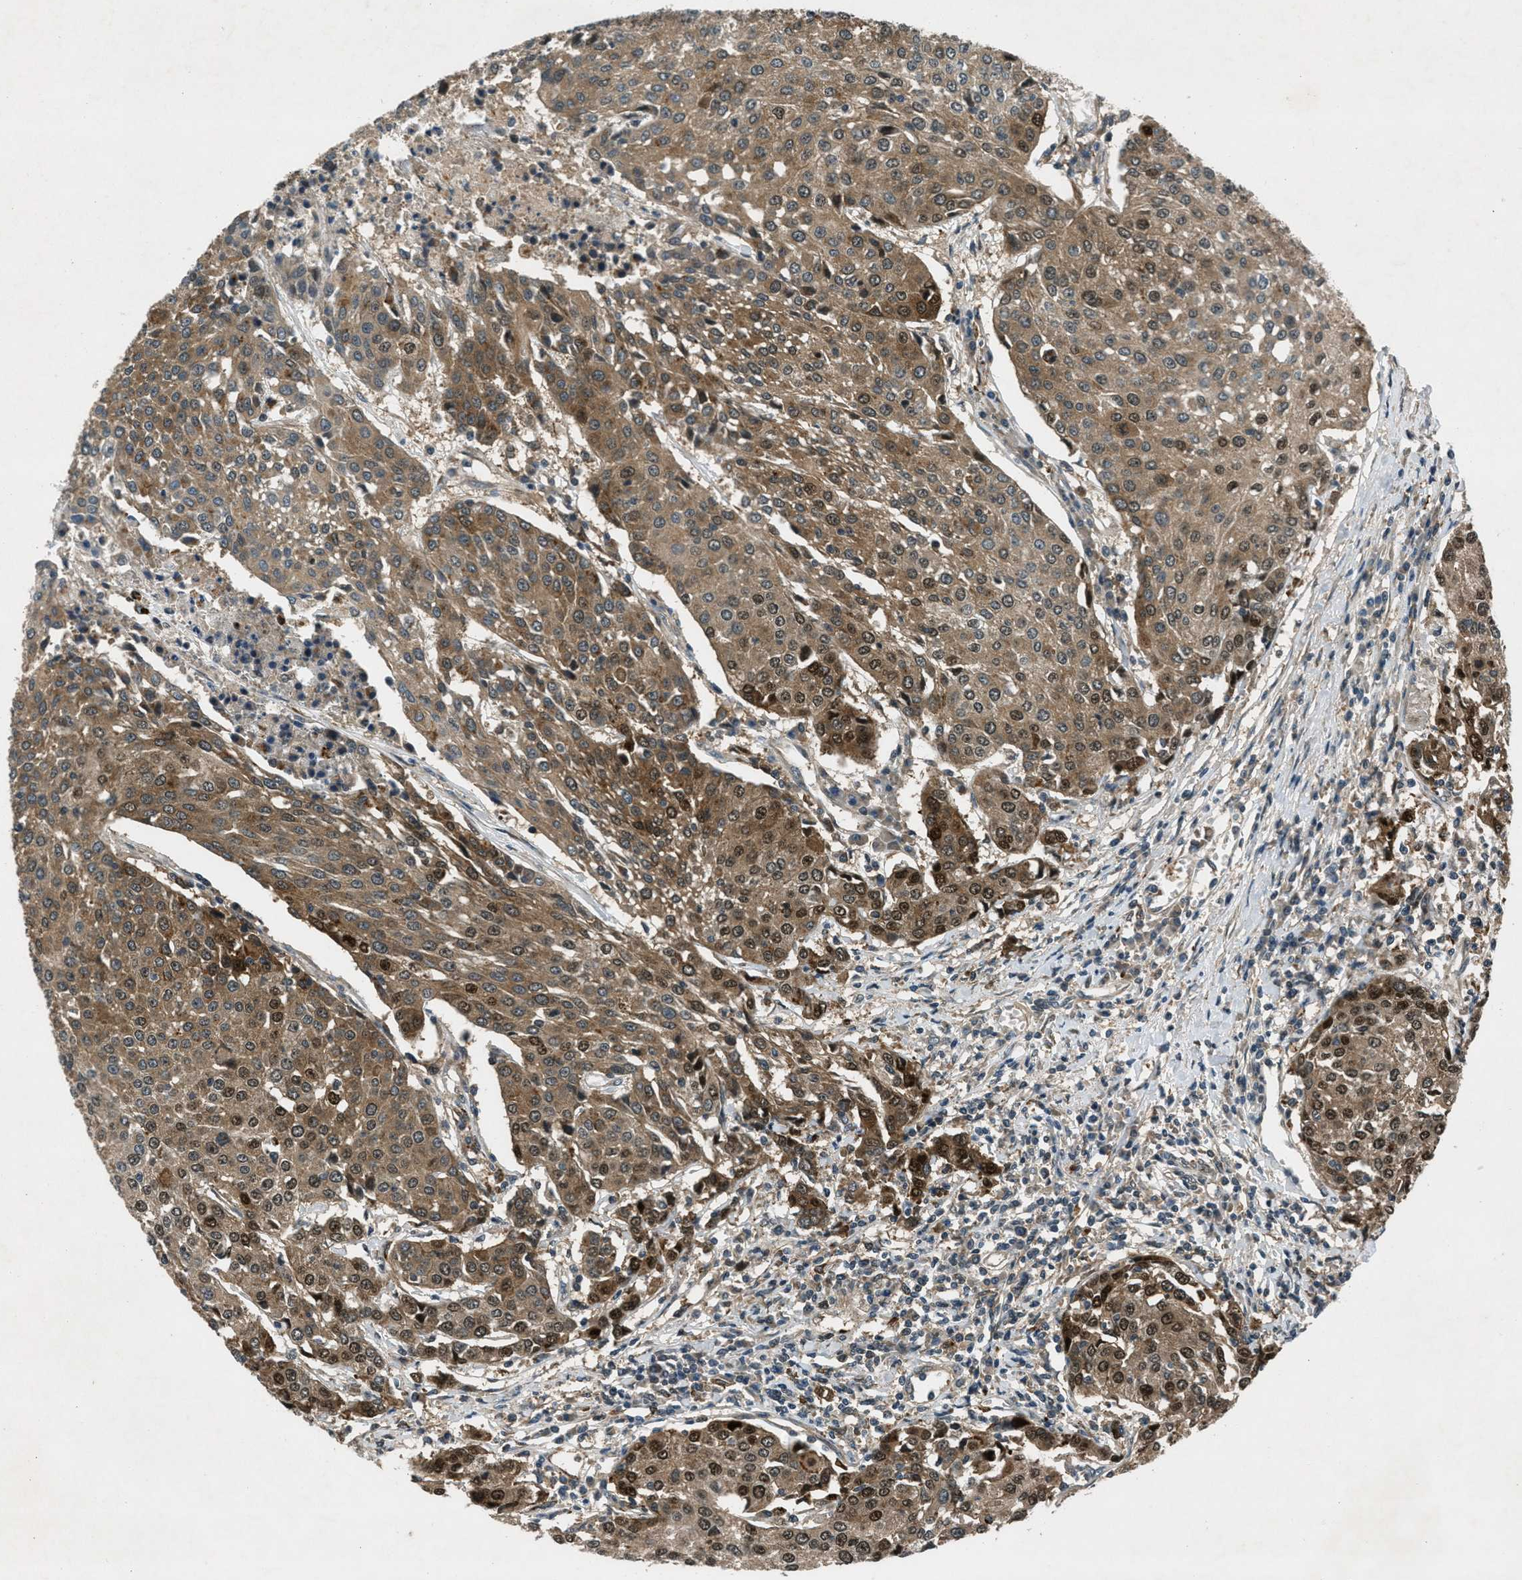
{"staining": {"intensity": "moderate", "quantity": ">75%", "location": "cytoplasmic/membranous,nuclear"}, "tissue": "urothelial cancer", "cell_type": "Tumor cells", "image_type": "cancer", "snomed": [{"axis": "morphology", "description": "Urothelial carcinoma, High grade"}, {"axis": "topography", "description": "Urinary bladder"}], "caption": "A high-resolution histopathology image shows immunohistochemistry (IHC) staining of high-grade urothelial carcinoma, which reveals moderate cytoplasmic/membranous and nuclear expression in approximately >75% of tumor cells.", "gene": "EPSTI1", "patient": {"sex": "female", "age": 85}}